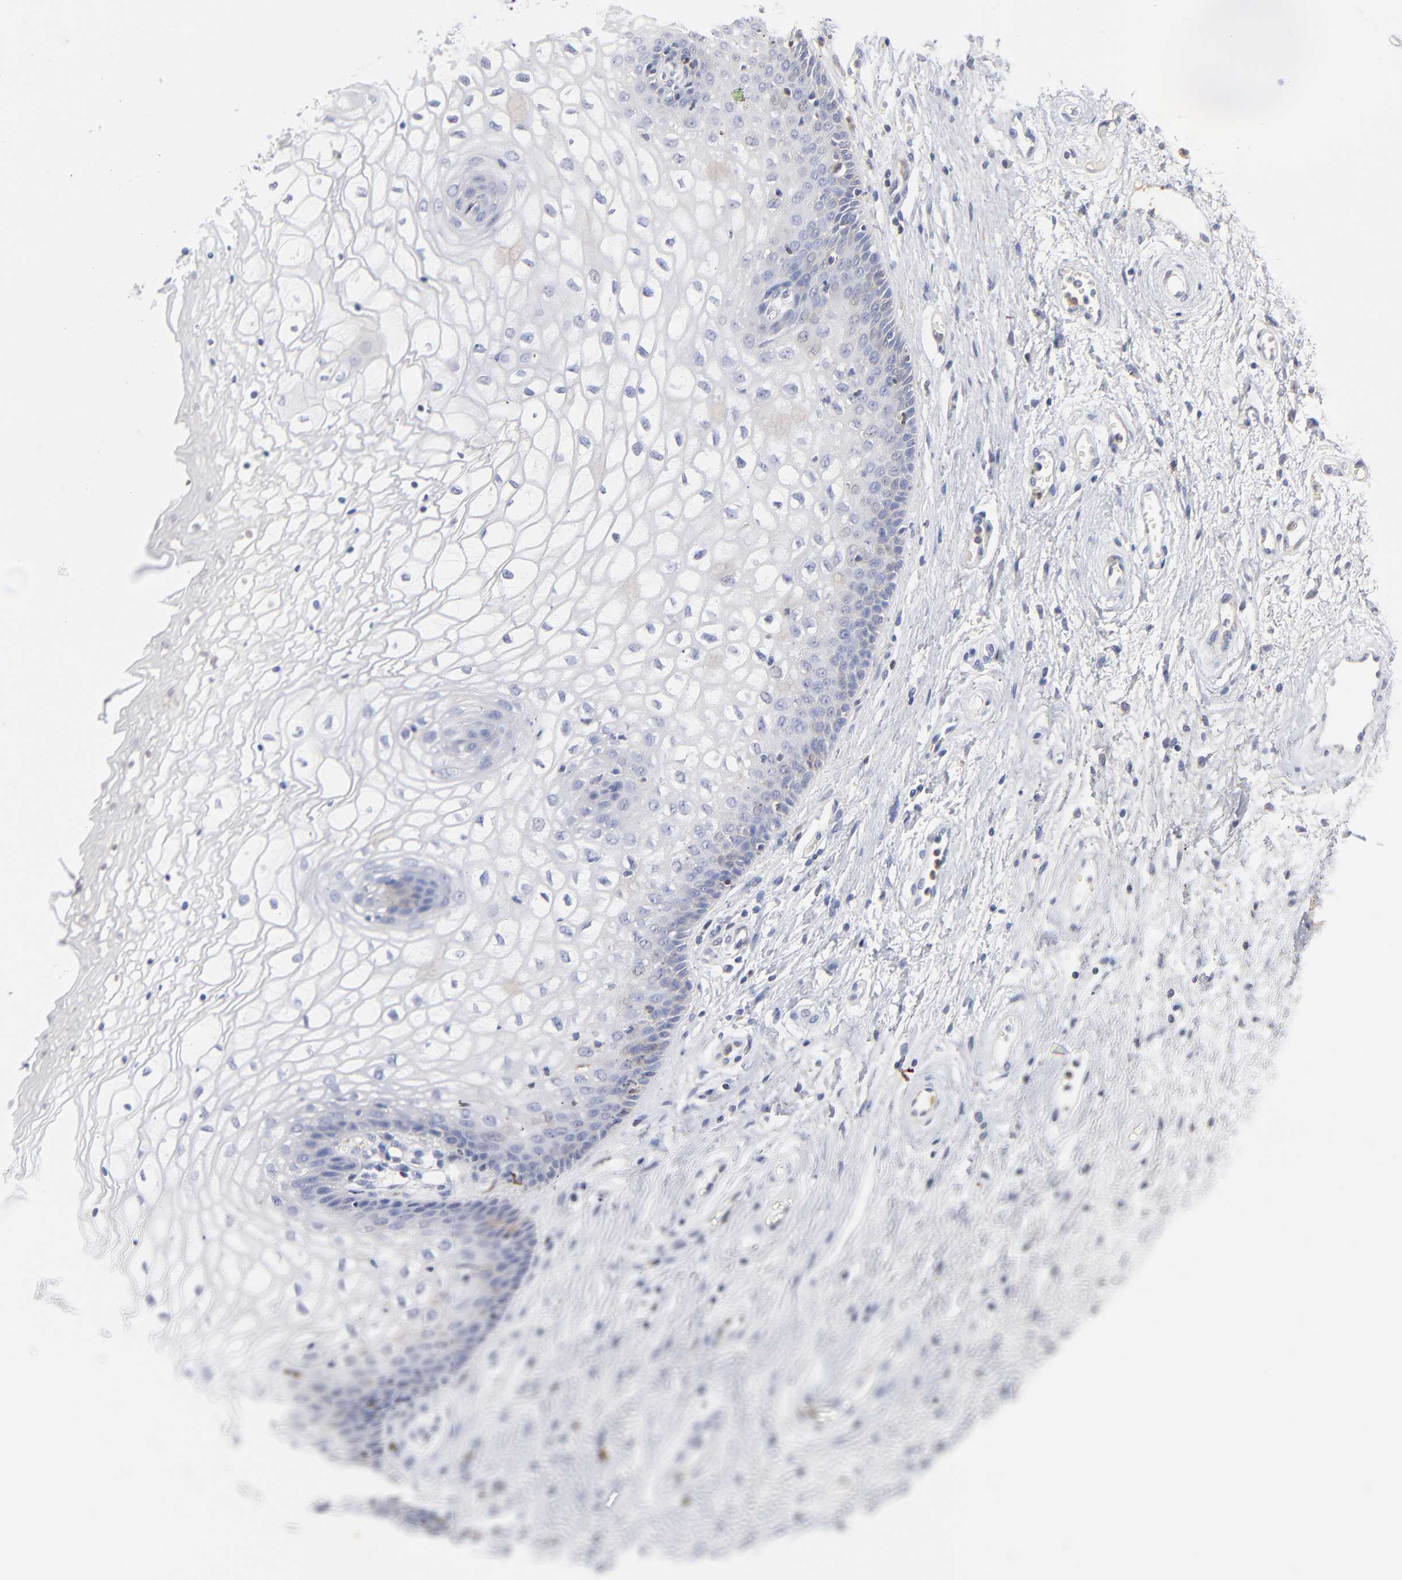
{"staining": {"intensity": "negative", "quantity": "none", "location": "none"}, "tissue": "vagina", "cell_type": "Squamous epithelial cells", "image_type": "normal", "snomed": [{"axis": "morphology", "description": "Normal tissue, NOS"}, {"axis": "topography", "description": "Vagina"}], "caption": "Protein analysis of benign vagina displays no significant staining in squamous epithelial cells.", "gene": "F12", "patient": {"sex": "female", "age": 34}}